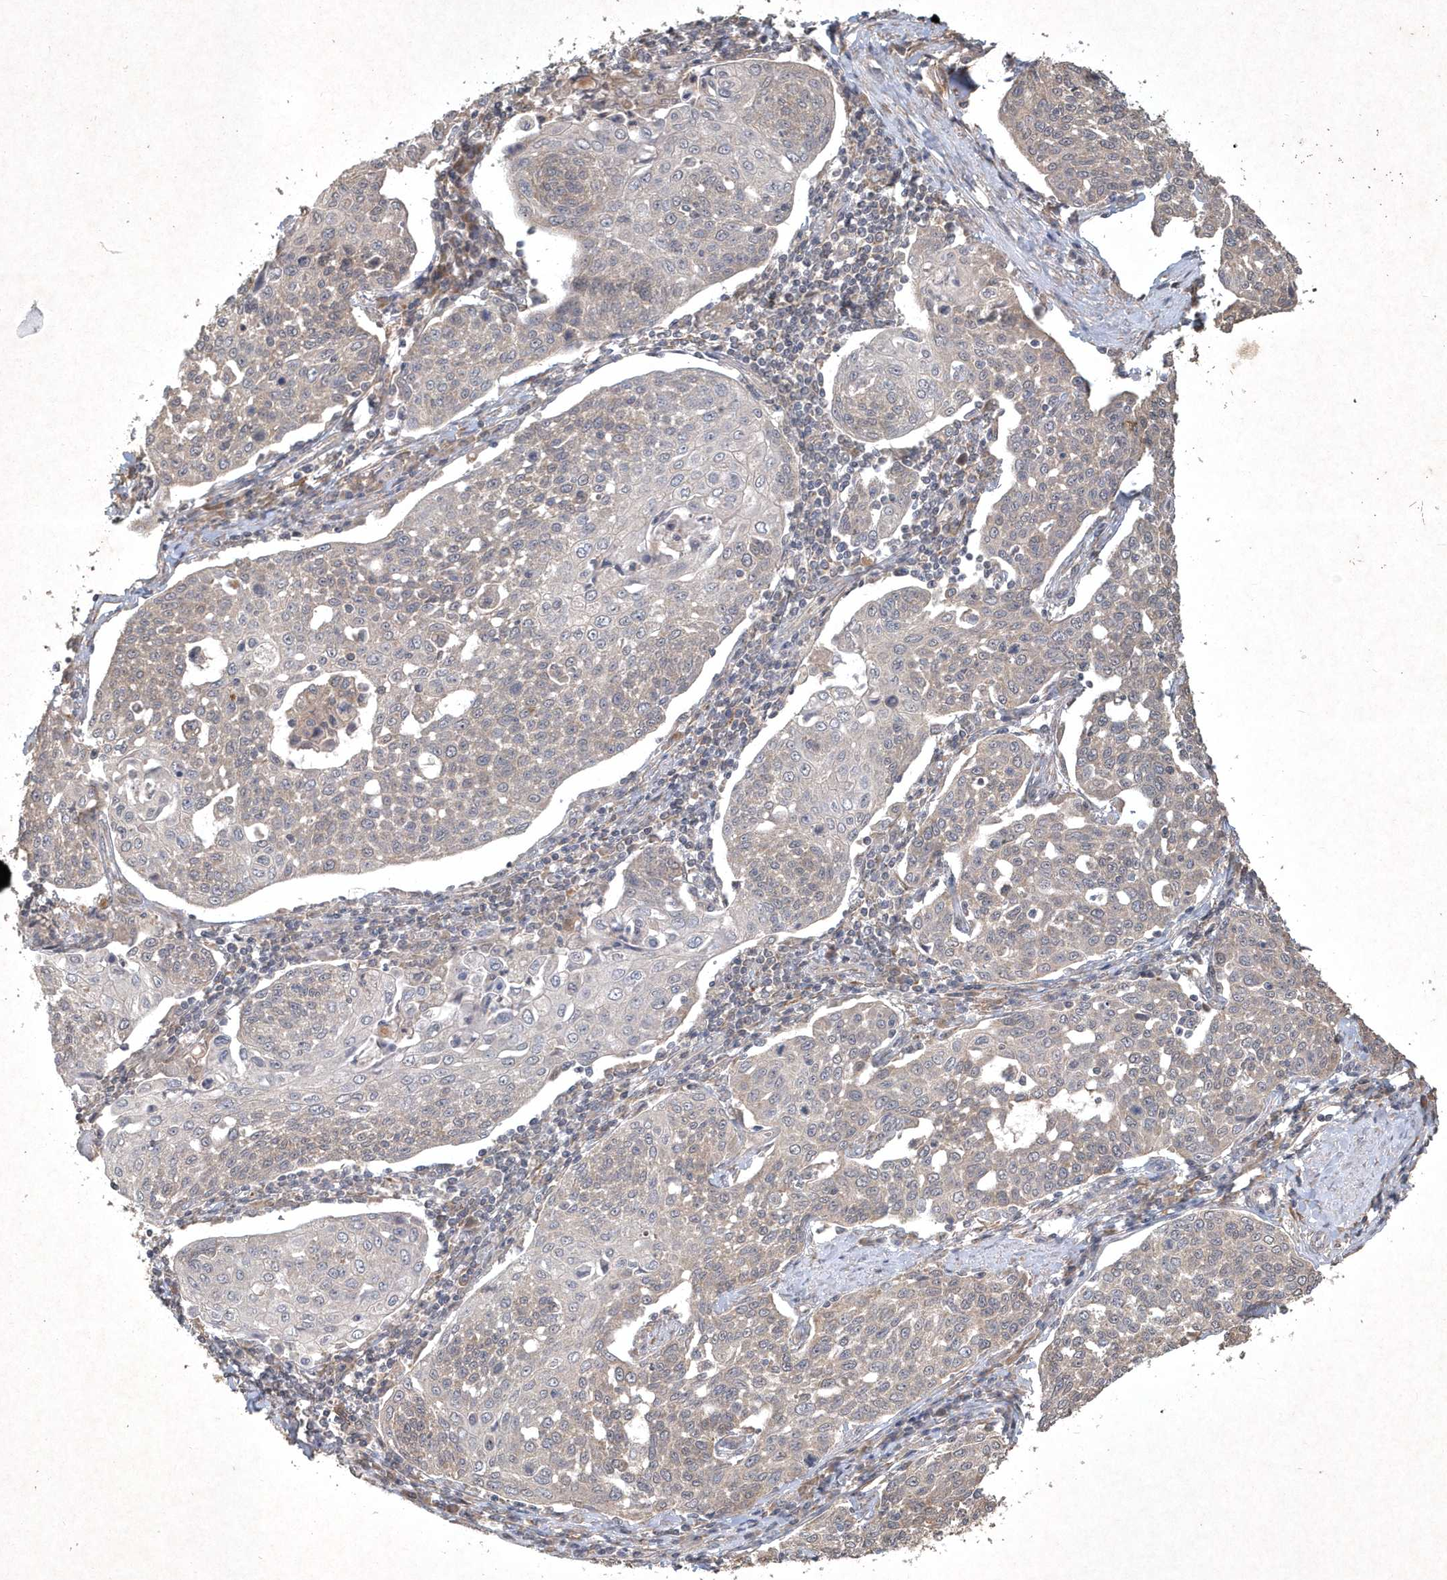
{"staining": {"intensity": "negative", "quantity": "none", "location": "none"}, "tissue": "cervical cancer", "cell_type": "Tumor cells", "image_type": "cancer", "snomed": [{"axis": "morphology", "description": "Squamous cell carcinoma, NOS"}, {"axis": "topography", "description": "Cervix"}], "caption": "DAB (3,3'-diaminobenzidine) immunohistochemical staining of cervical cancer (squamous cell carcinoma) demonstrates no significant positivity in tumor cells.", "gene": "AKR7A2", "patient": {"sex": "female", "age": 34}}